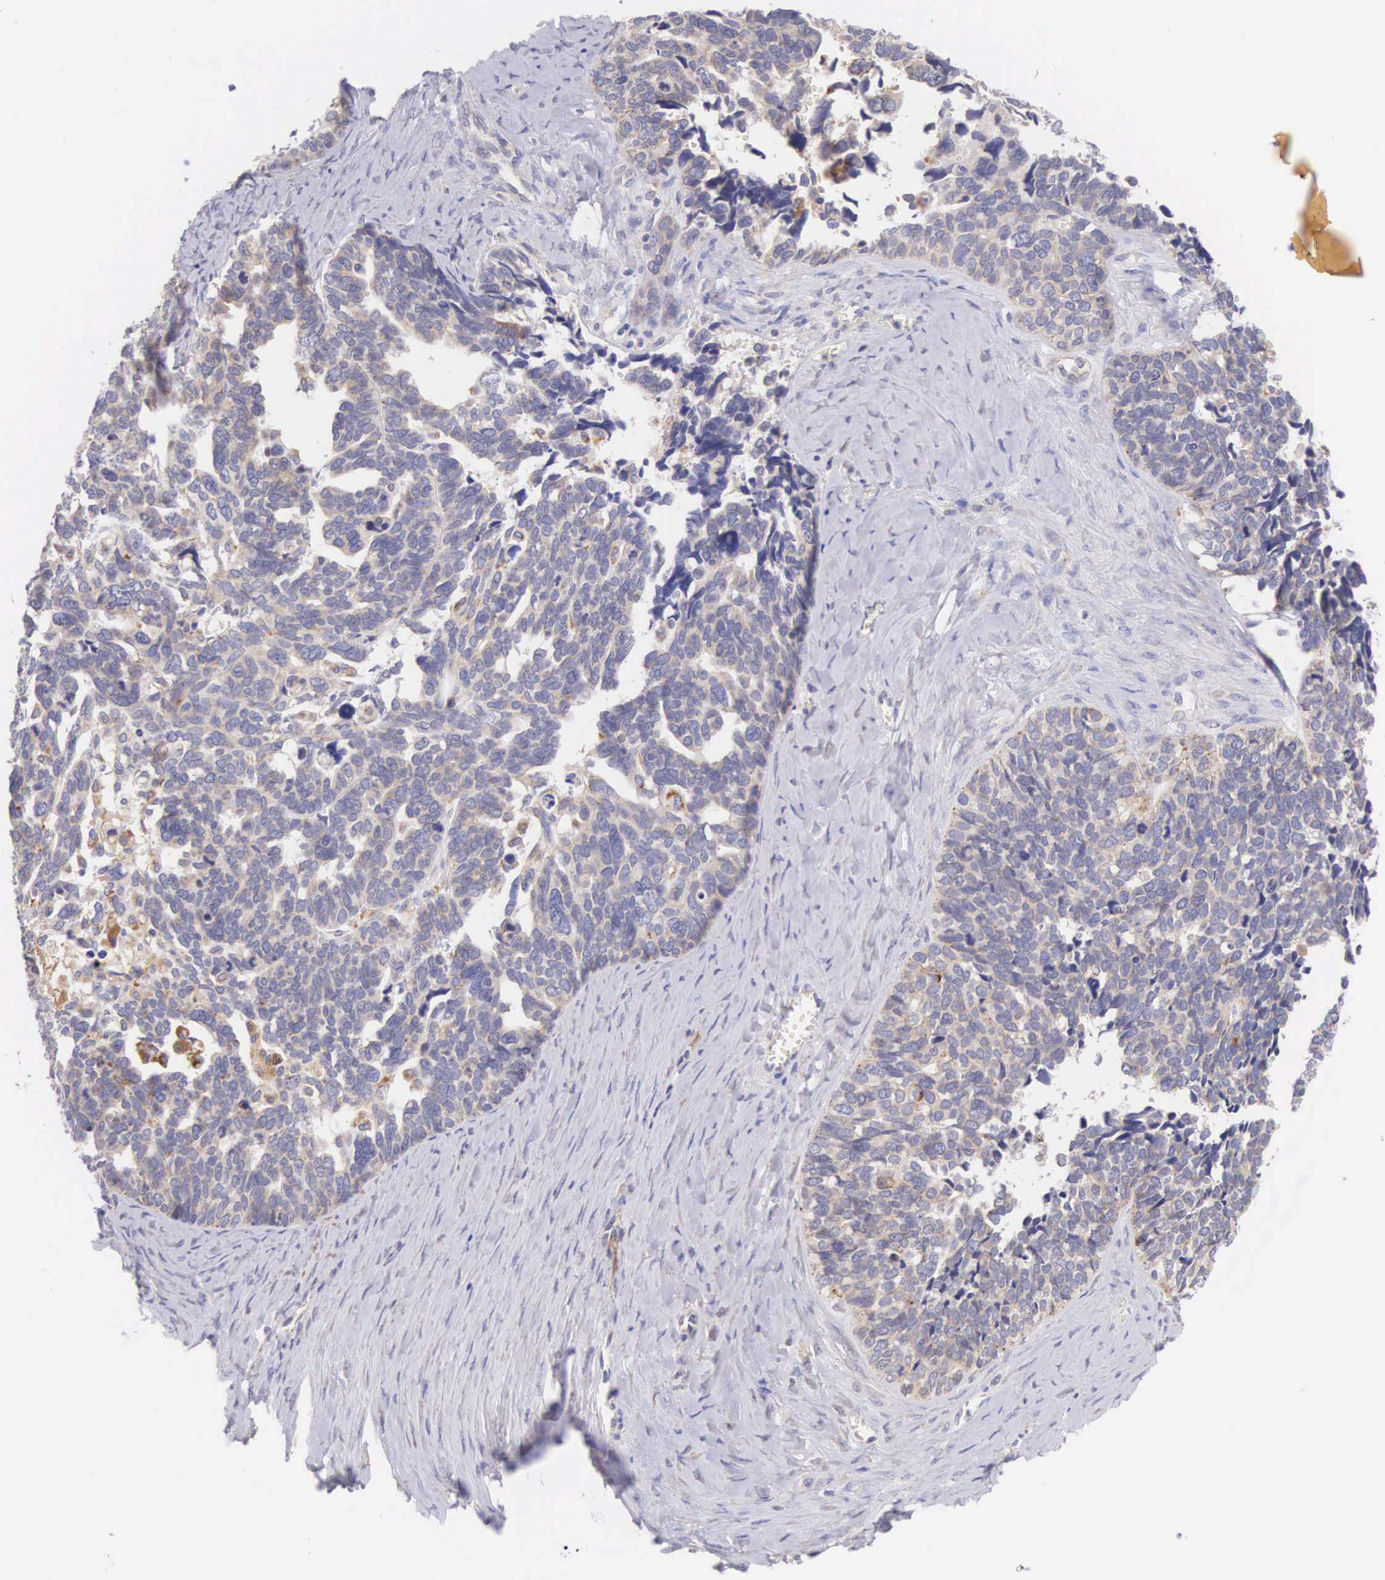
{"staining": {"intensity": "weak", "quantity": "25%-75%", "location": "cytoplasmic/membranous"}, "tissue": "ovarian cancer", "cell_type": "Tumor cells", "image_type": "cancer", "snomed": [{"axis": "morphology", "description": "Cystadenocarcinoma, serous, NOS"}, {"axis": "topography", "description": "Ovary"}], "caption": "Protein staining of ovarian cancer tissue reveals weak cytoplasmic/membranous staining in about 25%-75% of tumor cells.", "gene": "NSDHL", "patient": {"sex": "female", "age": 77}}